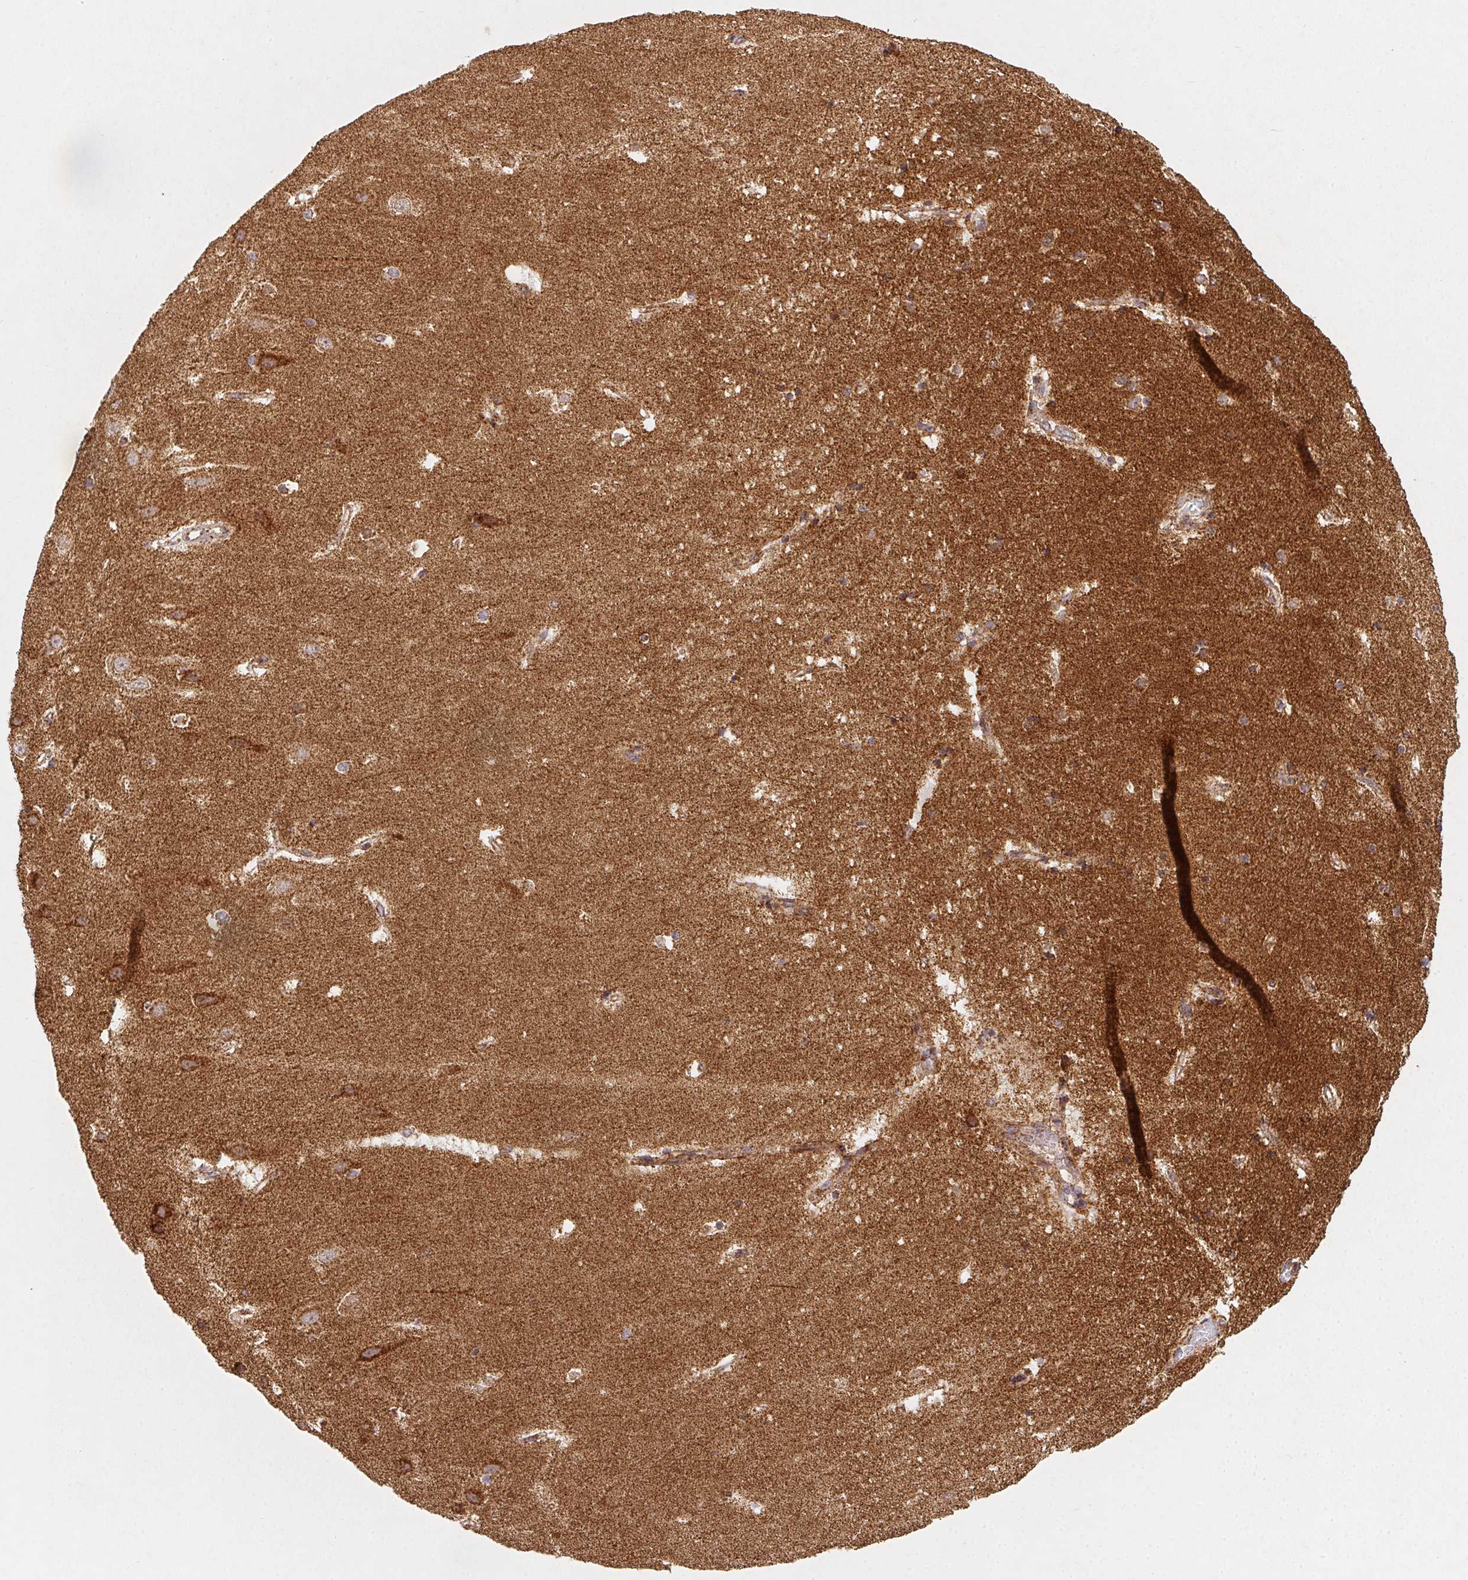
{"staining": {"intensity": "strong", "quantity": "25%-75%", "location": "cytoplasmic/membranous"}, "tissue": "hippocampus", "cell_type": "Glial cells", "image_type": "normal", "snomed": [{"axis": "morphology", "description": "Normal tissue, NOS"}, {"axis": "topography", "description": "Hippocampus"}], "caption": "A micrograph of hippocampus stained for a protein displays strong cytoplasmic/membranous brown staining in glial cells.", "gene": "NDUFS6", "patient": {"sex": "male", "age": 63}}